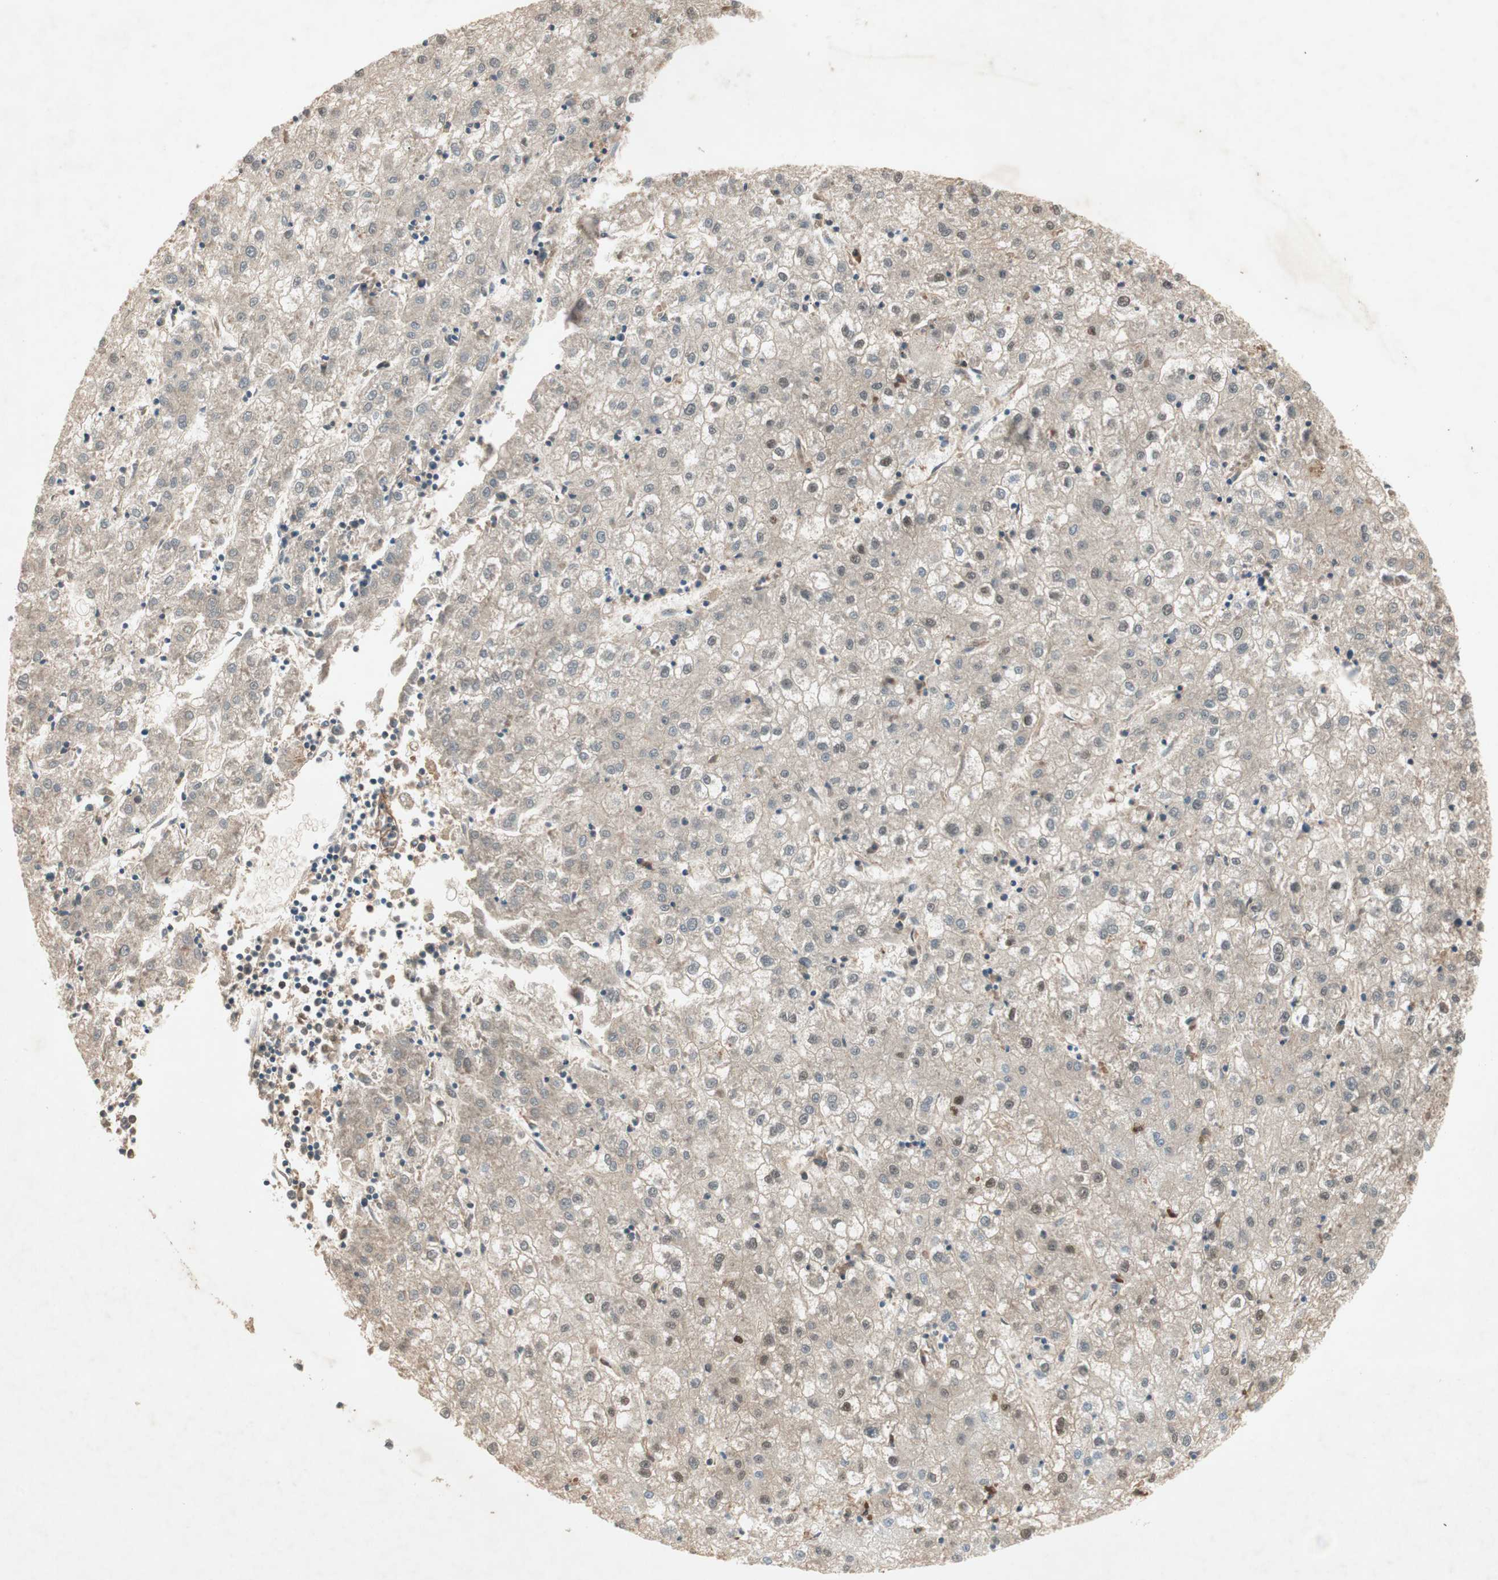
{"staining": {"intensity": "weak", "quantity": "<25%", "location": "nuclear"}, "tissue": "liver cancer", "cell_type": "Tumor cells", "image_type": "cancer", "snomed": [{"axis": "morphology", "description": "Carcinoma, Hepatocellular, NOS"}, {"axis": "topography", "description": "Liver"}], "caption": "A micrograph of liver cancer stained for a protein shows no brown staining in tumor cells.", "gene": "RNGTT", "patient": {"sex": "male", "age": 72}}